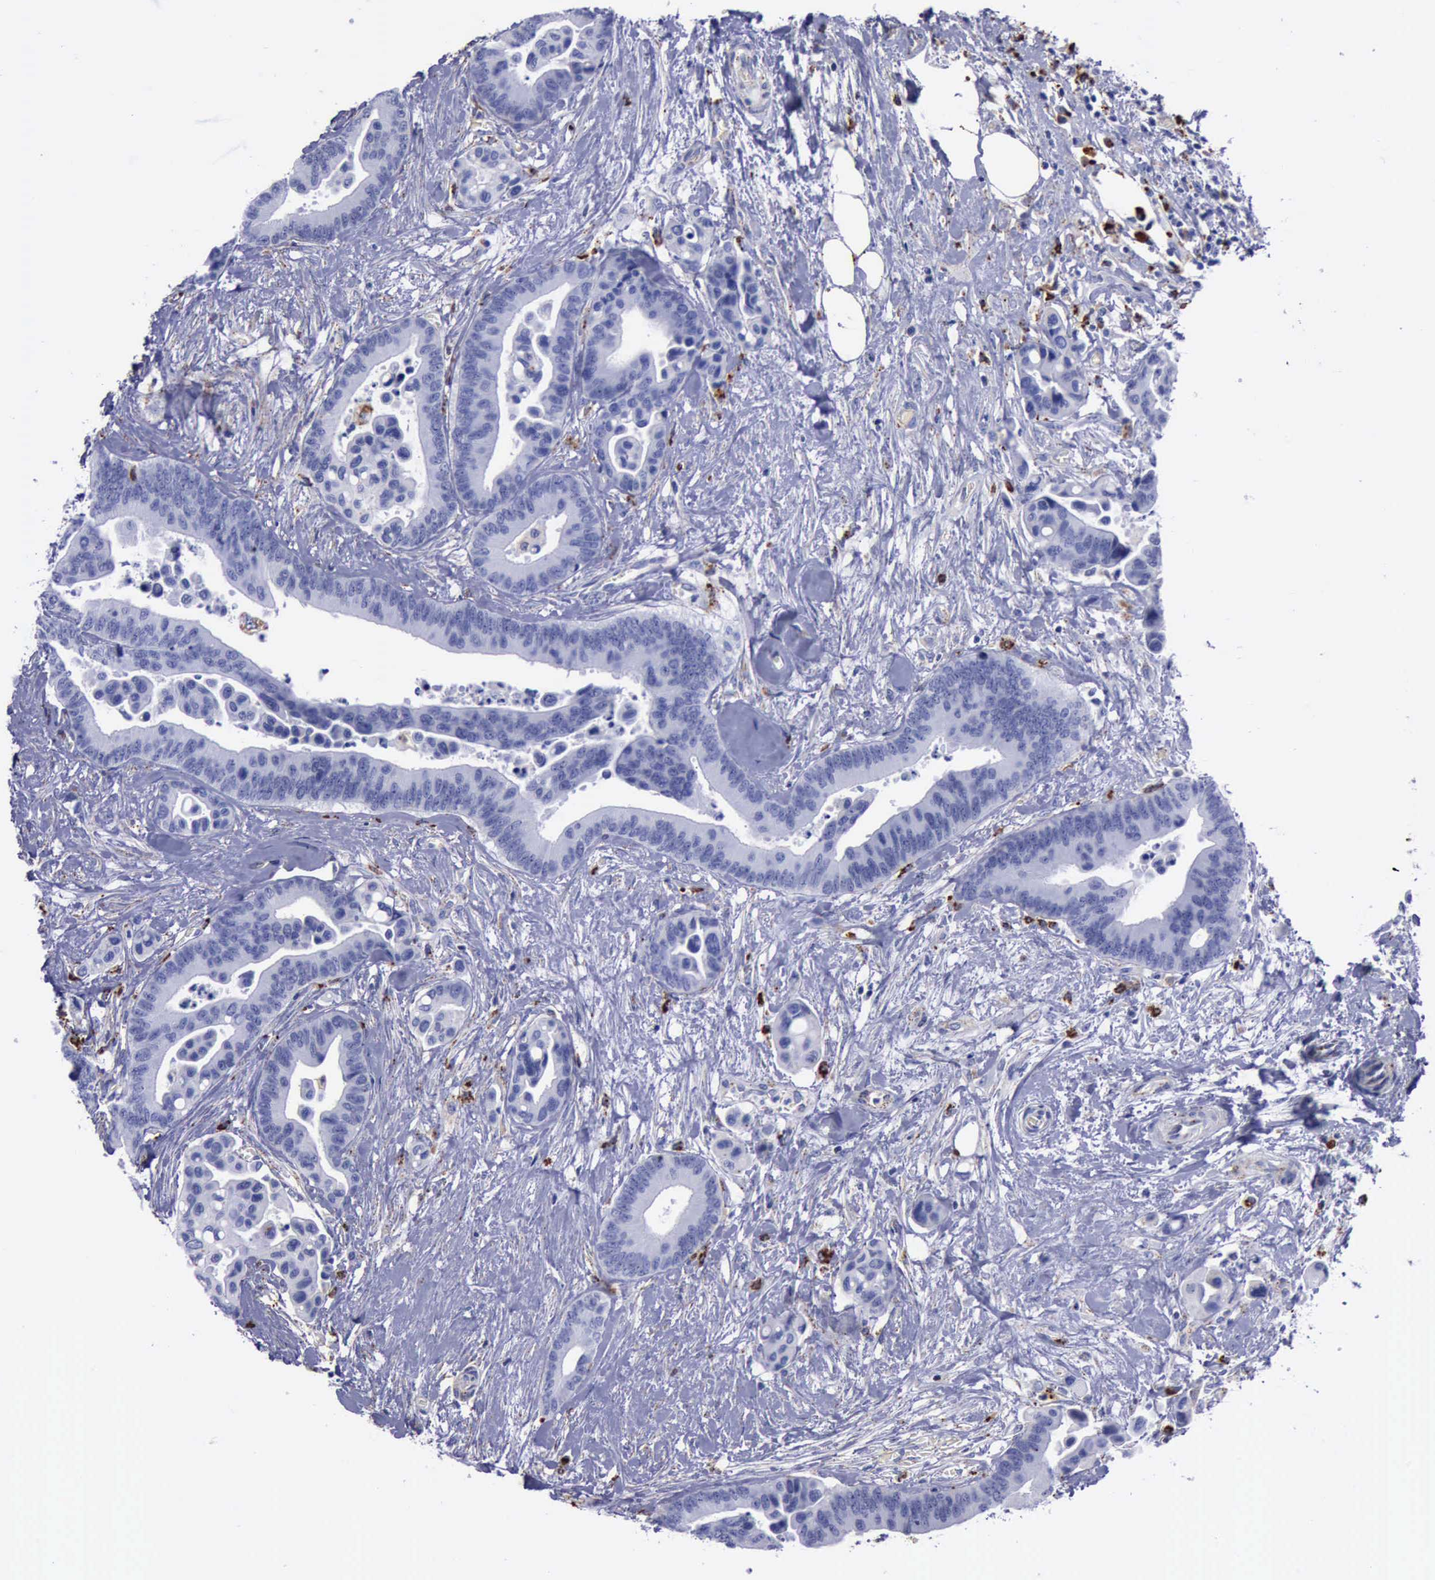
{"staining": {"intensity": "negative", "quantity": "none", "location": "none"}, "tissue": "colorectal cancer", "cell_type": "Tumor cells", "image_type": "cancer", "snomed": [{"axis": "morphology", "description": "Adenocarcinoma, NOS"}, {"axis": "topography", "description": "Colon"}], "caption": "Immunohistochemistry (IHC) image of neoplastic tissue: human colorectal cancer (adenocarcinoma) stained with DAB reveals no significant protein positivity in tumor cells.", "gene": "CTSD", "patient": {"sex": "male", "age": 82}}